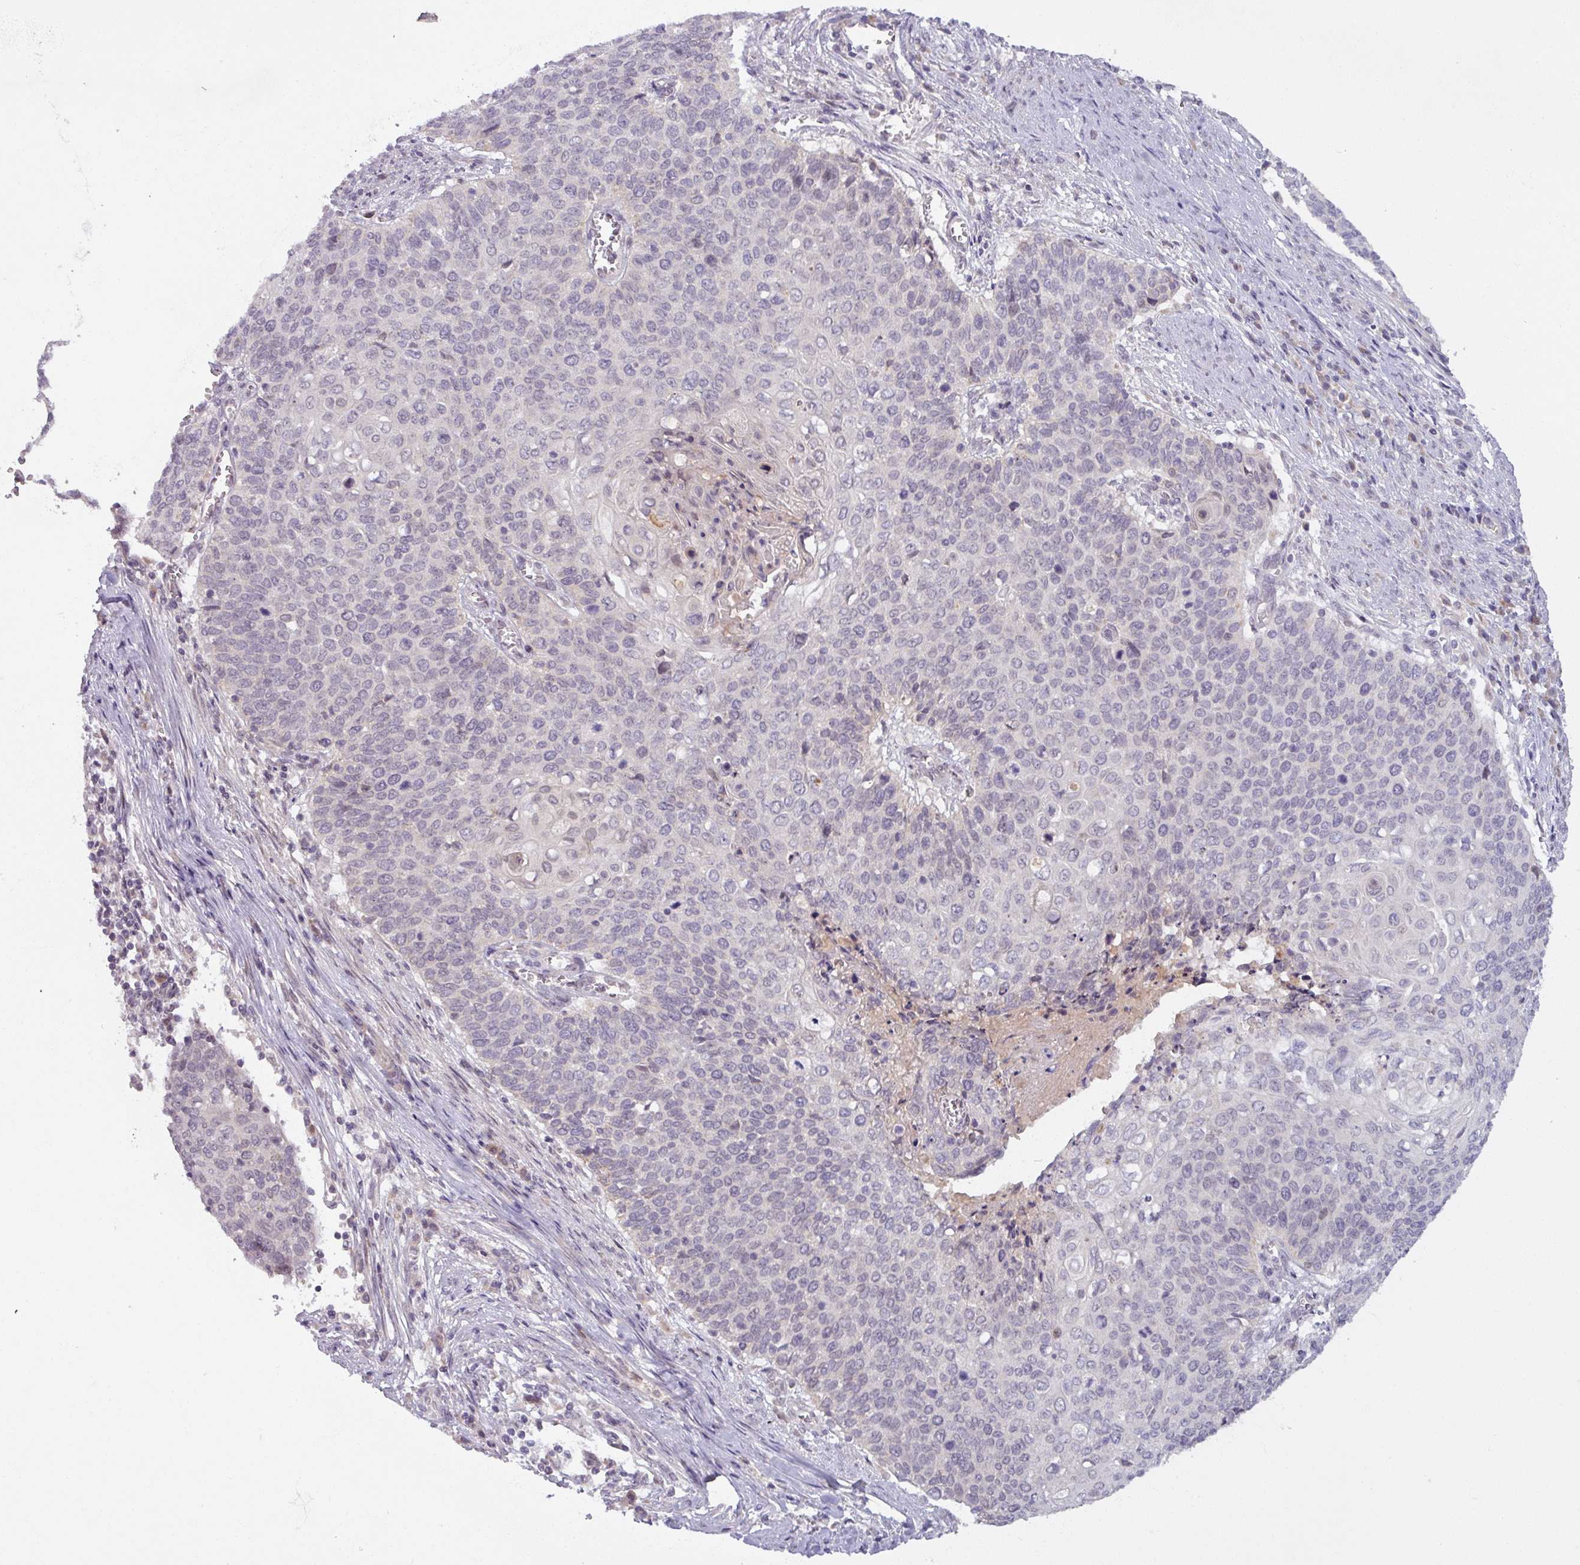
{"staining": {"intensity": "negative", "quantity": "none", "location": "none"}, "tissue": "cervical cancer", "cell_type": "Tumor cells", "image_type": "cancer", "snomed": [{"axis": "morphology", "description": "Squamous cell carcinoma, NOS"}, {"axis": "topography", "description": "Cervix"}], "caption": "Cervical squamous cell carcinoma was stained to show a protein in brown. There is no significant positivity in tumor cells.", "gene": "OGFOD3", "patient": {"sex": "female", "age": 39}}